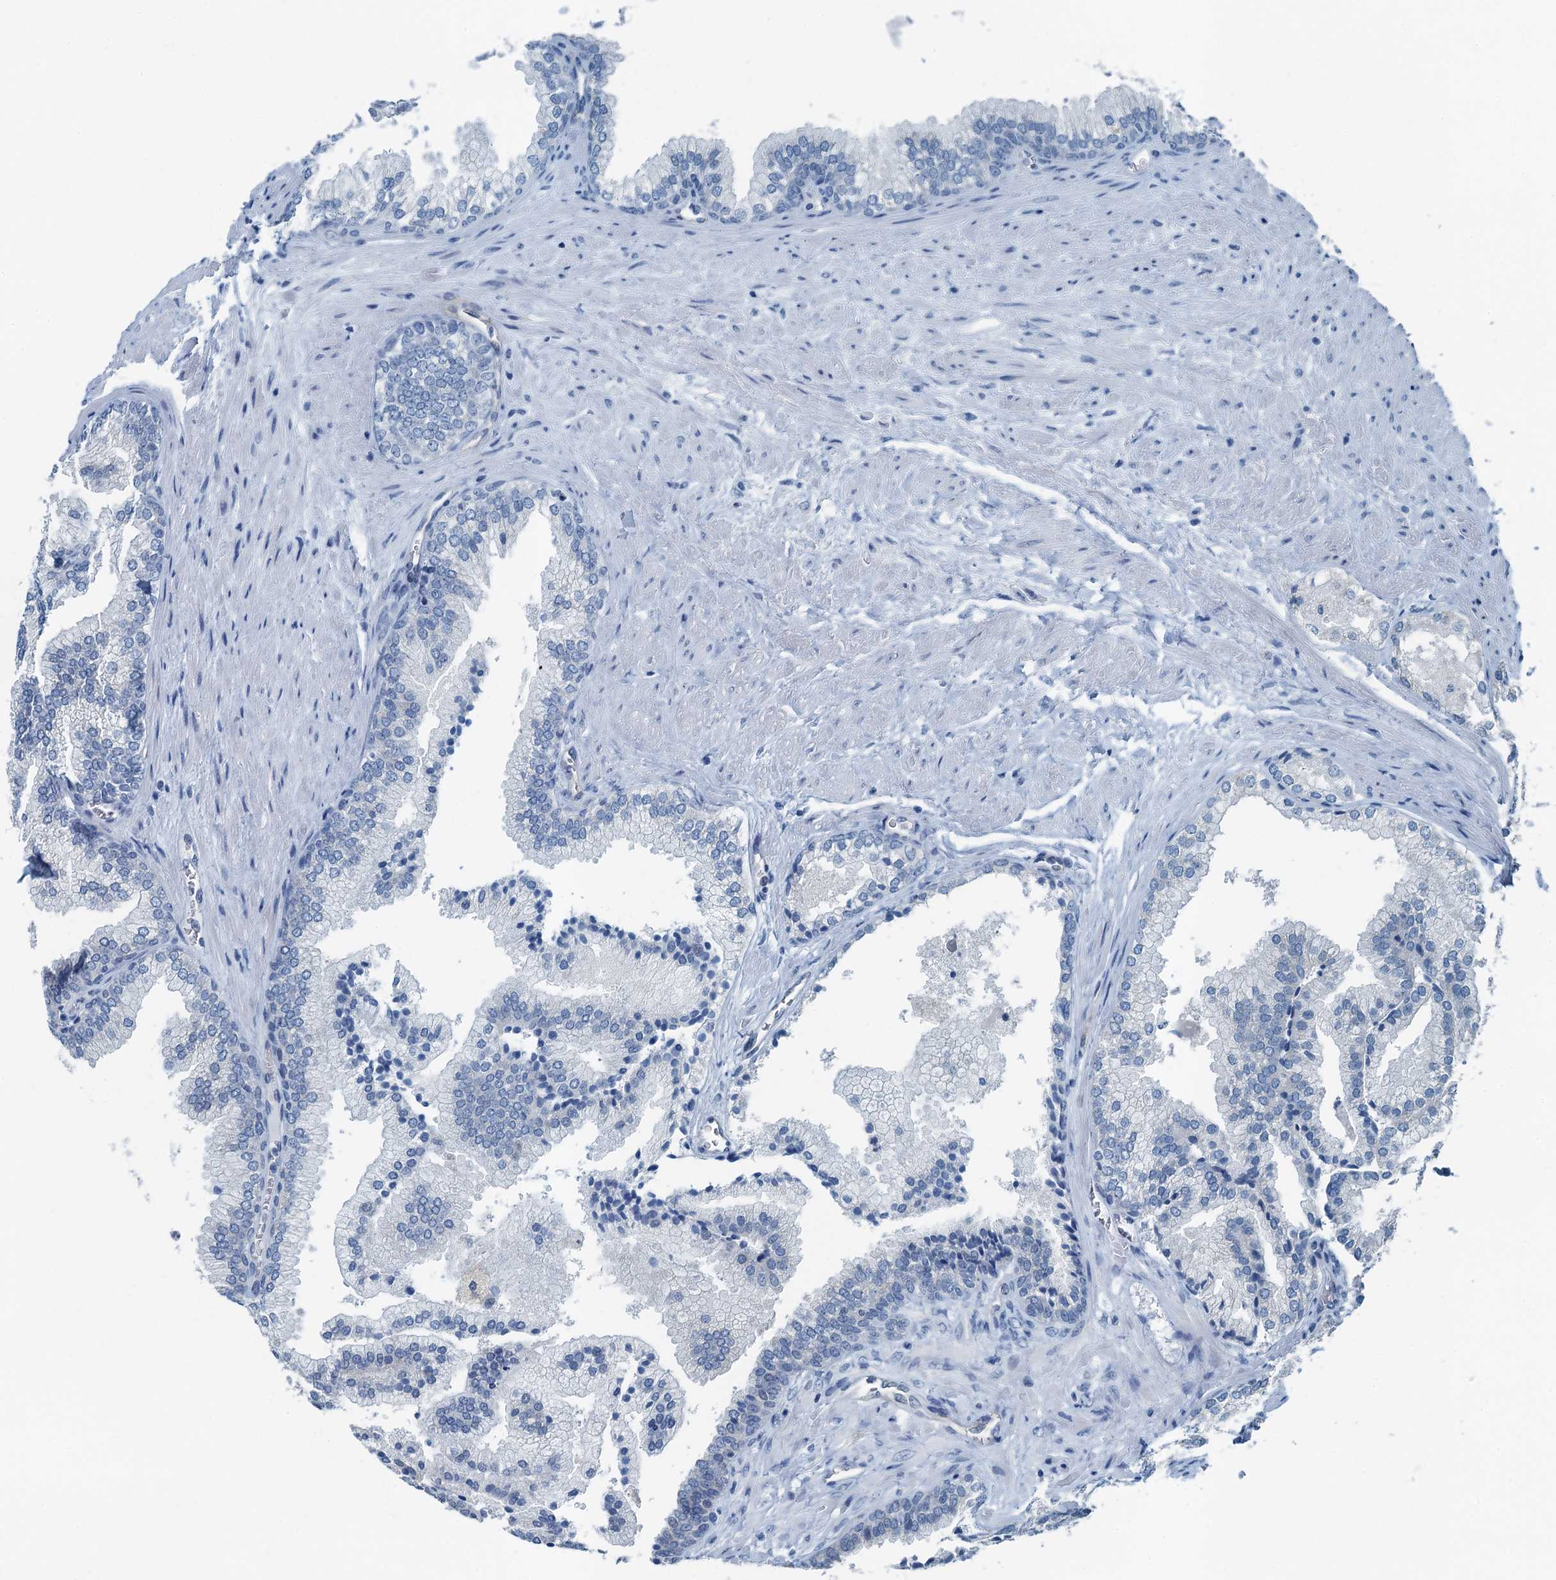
{"staining": {"intensity": "negative", "quantity": "none", "location": "none"}, "tissue": "prostate", "cell_type": "Glandular cells", "image_type": "normal", "snomed": [{"axis": "morphology", "description": "Normal tissue, NOS"}, {"axis": "topography", "description": "Prostate"}], "caption": "Glandular cells show no significant positivity in benign prostate.", "gene": "GFOD2", "patient": {"sex": "male", "age": 76}}